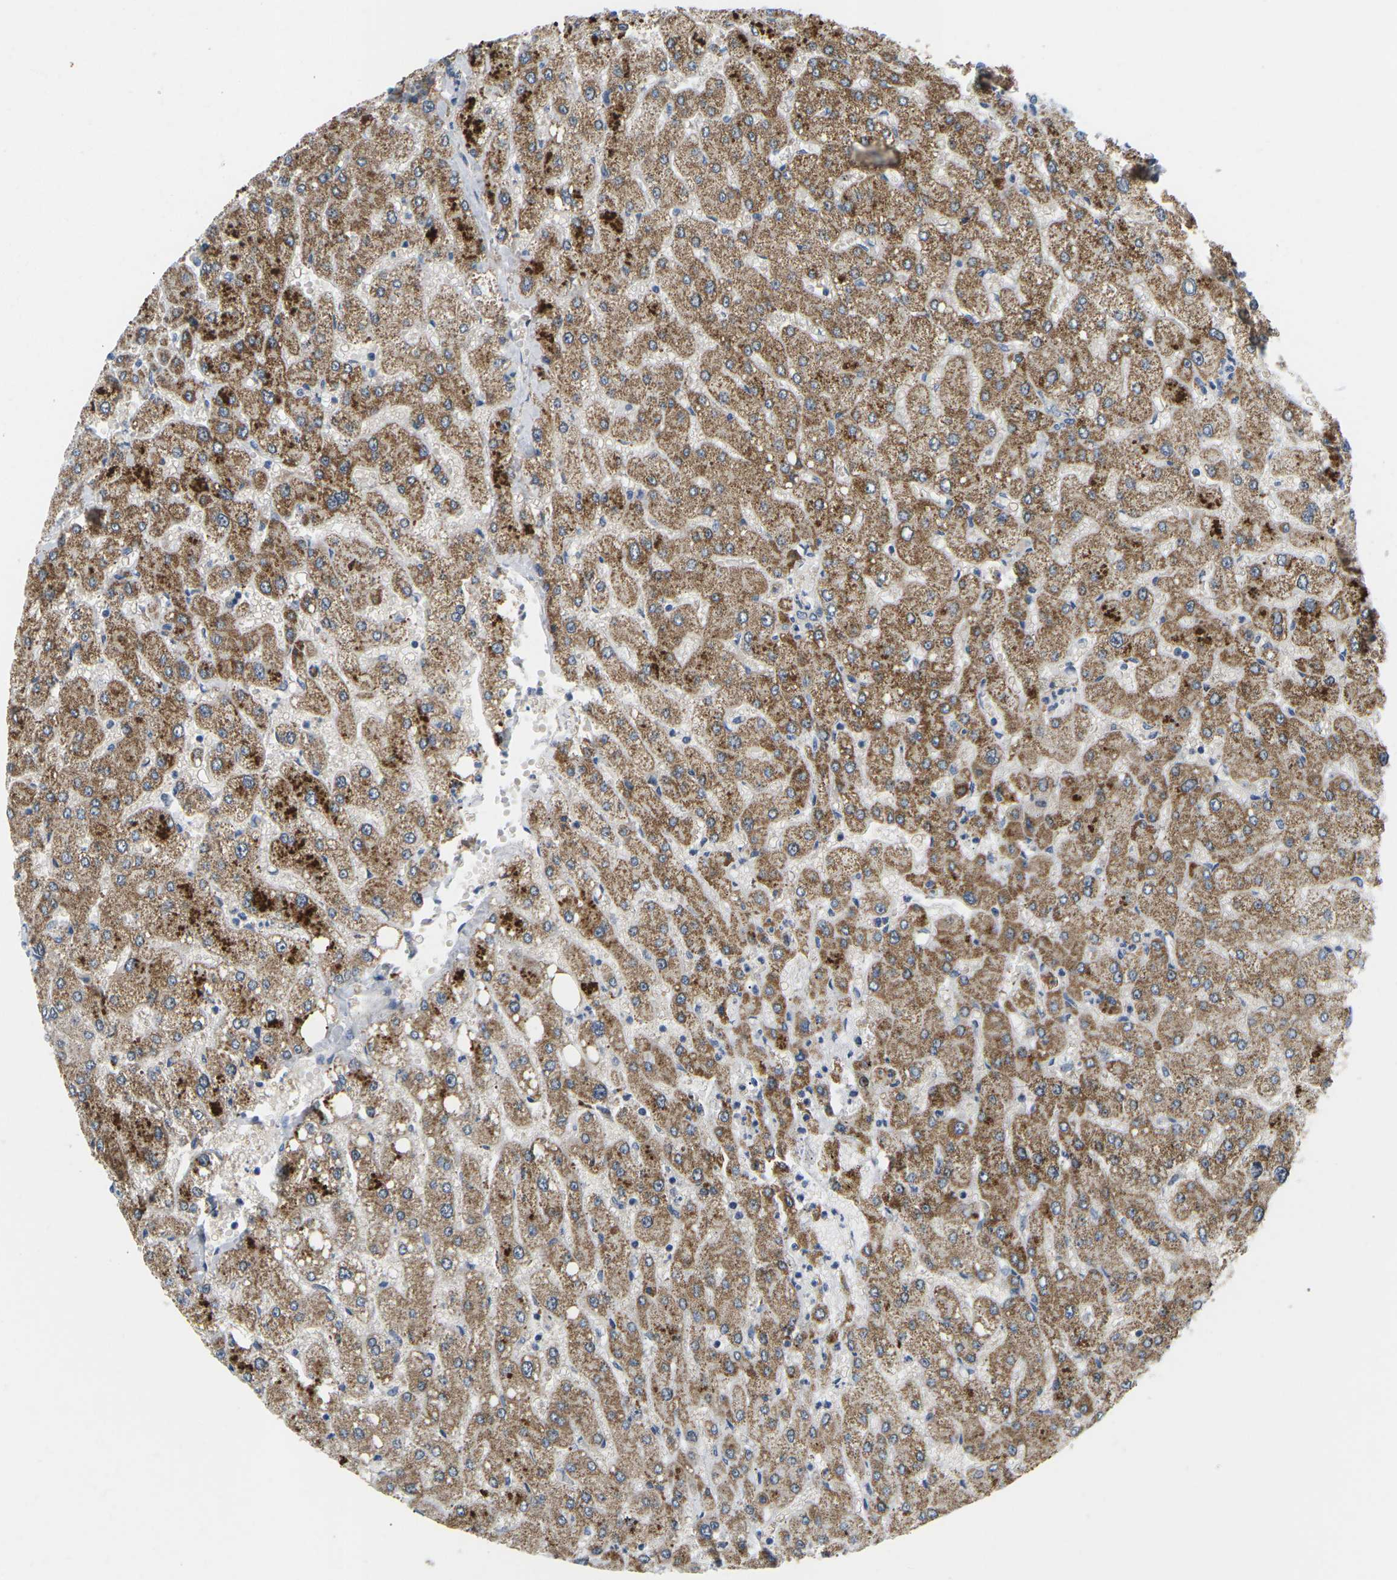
{"staining": {"intensity": "weak", "quantity": "<25%", "location": "cytoplasmic/membranous"}, "tissue": "liver", "cell_type": "Cholangiocytes", "image_type": "normal", "snomed": [{"axis": "morphology", "description": "Normal tissue, NOS"}, {"axis": "topography", "description": "Liver"}], "caption": "Immunohistochemistry (IHC) of normal liver exhibits no positivity in cholangiocytes.", "gene": "EVA1C", "patient": {"sex": "male", "age": 55}}